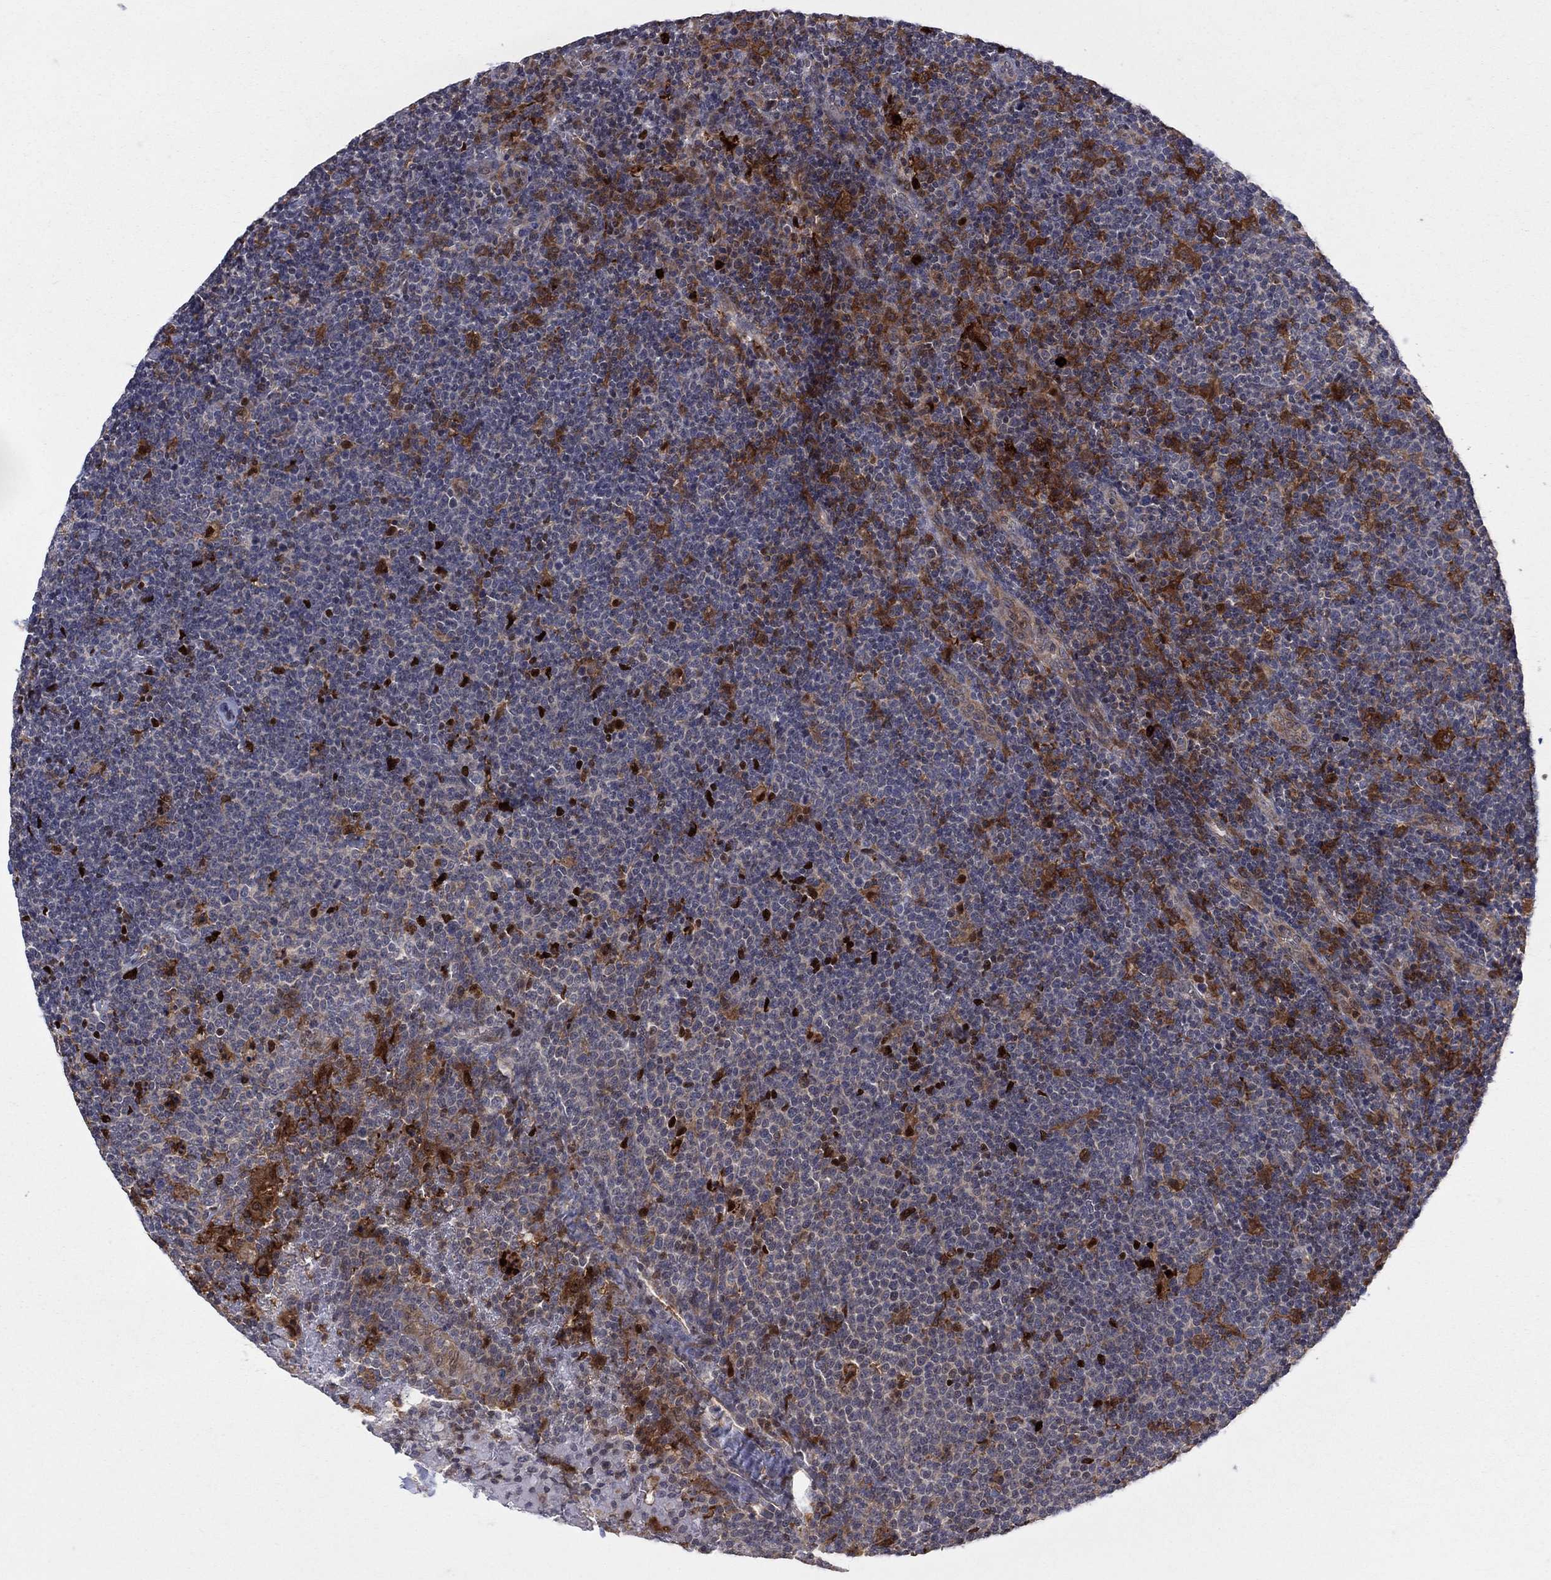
{"staining": {"intensity": "strong", "quantity": "<25%", "location": "cytoplasmic/membranous"}, "tissue": "lymphoma", "cell_type": "Tumor cells", "image_type": "cancer", "snomed": [{"axis": "morphology", "description": "Malignant lymphoma, non-Hodgkin's type, High grade"}, {"axis": "topography", "description": "Lymph node"}], "caption": "A photomicrograph showing strong cytoplasmic/membranous staining in approximately <25% of tumor cells in lymphoma, as visualized by brown immunohistochemical staining.", "gene": "ZNHIT3", "patient": {"sex": "male", "age": 61}}